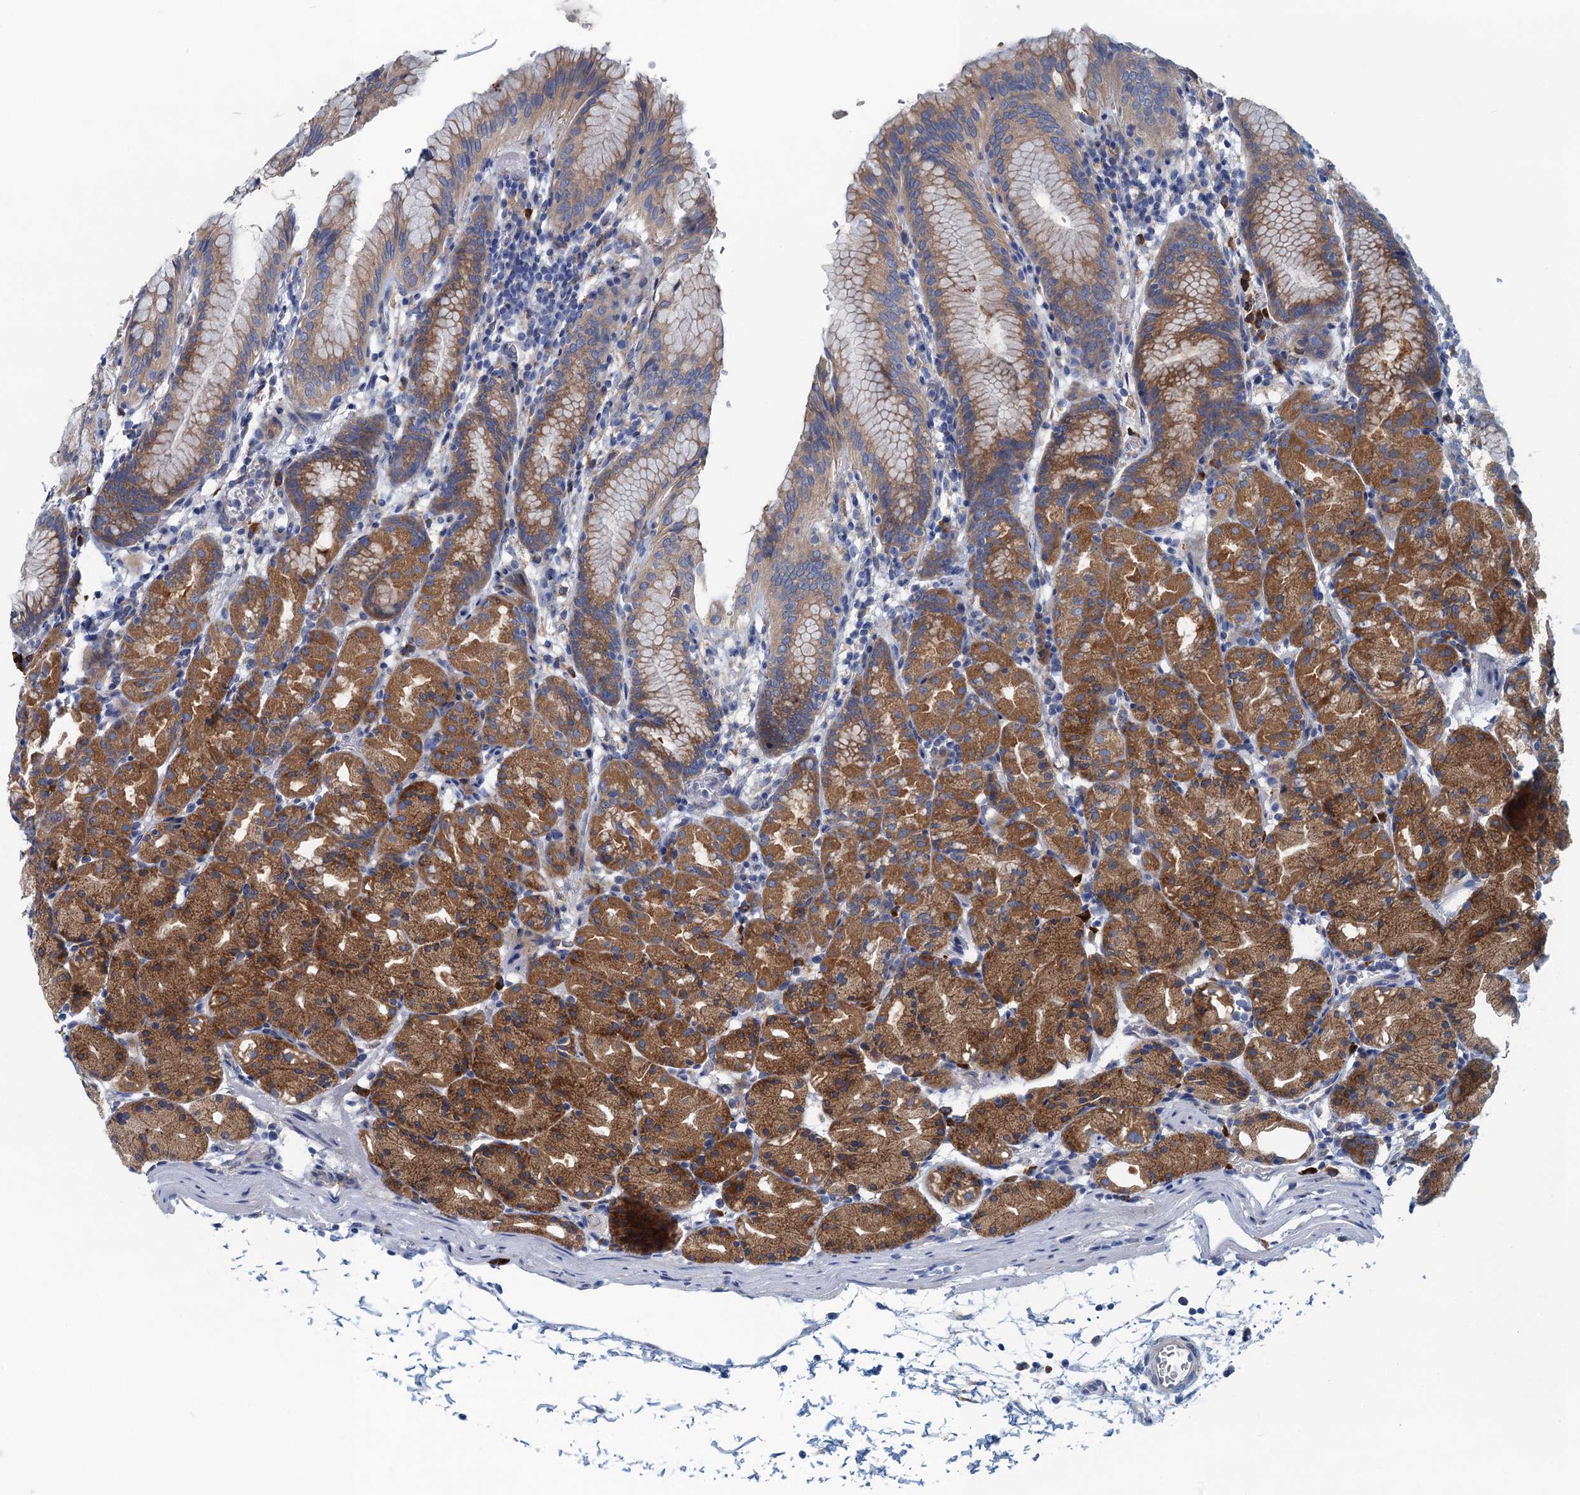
{"staining": {"intensity": "moderate", "quantity": ">75%", "location": "cytoplasmic/membranous"}, "tissue": "stomach", "cell_type": "Glandular cells", "image_type": "normal", "snomed": [{"axis": "morphology", "description": "Normal tissue, NOS"}, {"axis": "topography", "description": "Stomach, upper"}], "caption": "High-power microscopy captured an immunohistochemistry histopathology image of unremarkable stomach, revealing moderate cytoplasmic/membranous staining in approximately >75% of glandular cells. (Stains: DAB (3,3'-diaminobenzidine) in brown, nuclei in blue, Microscopy: brightfield microscopy at high magnification).", "gene": "MYDGF", "patient": {"sex": "male", "age": 48}}